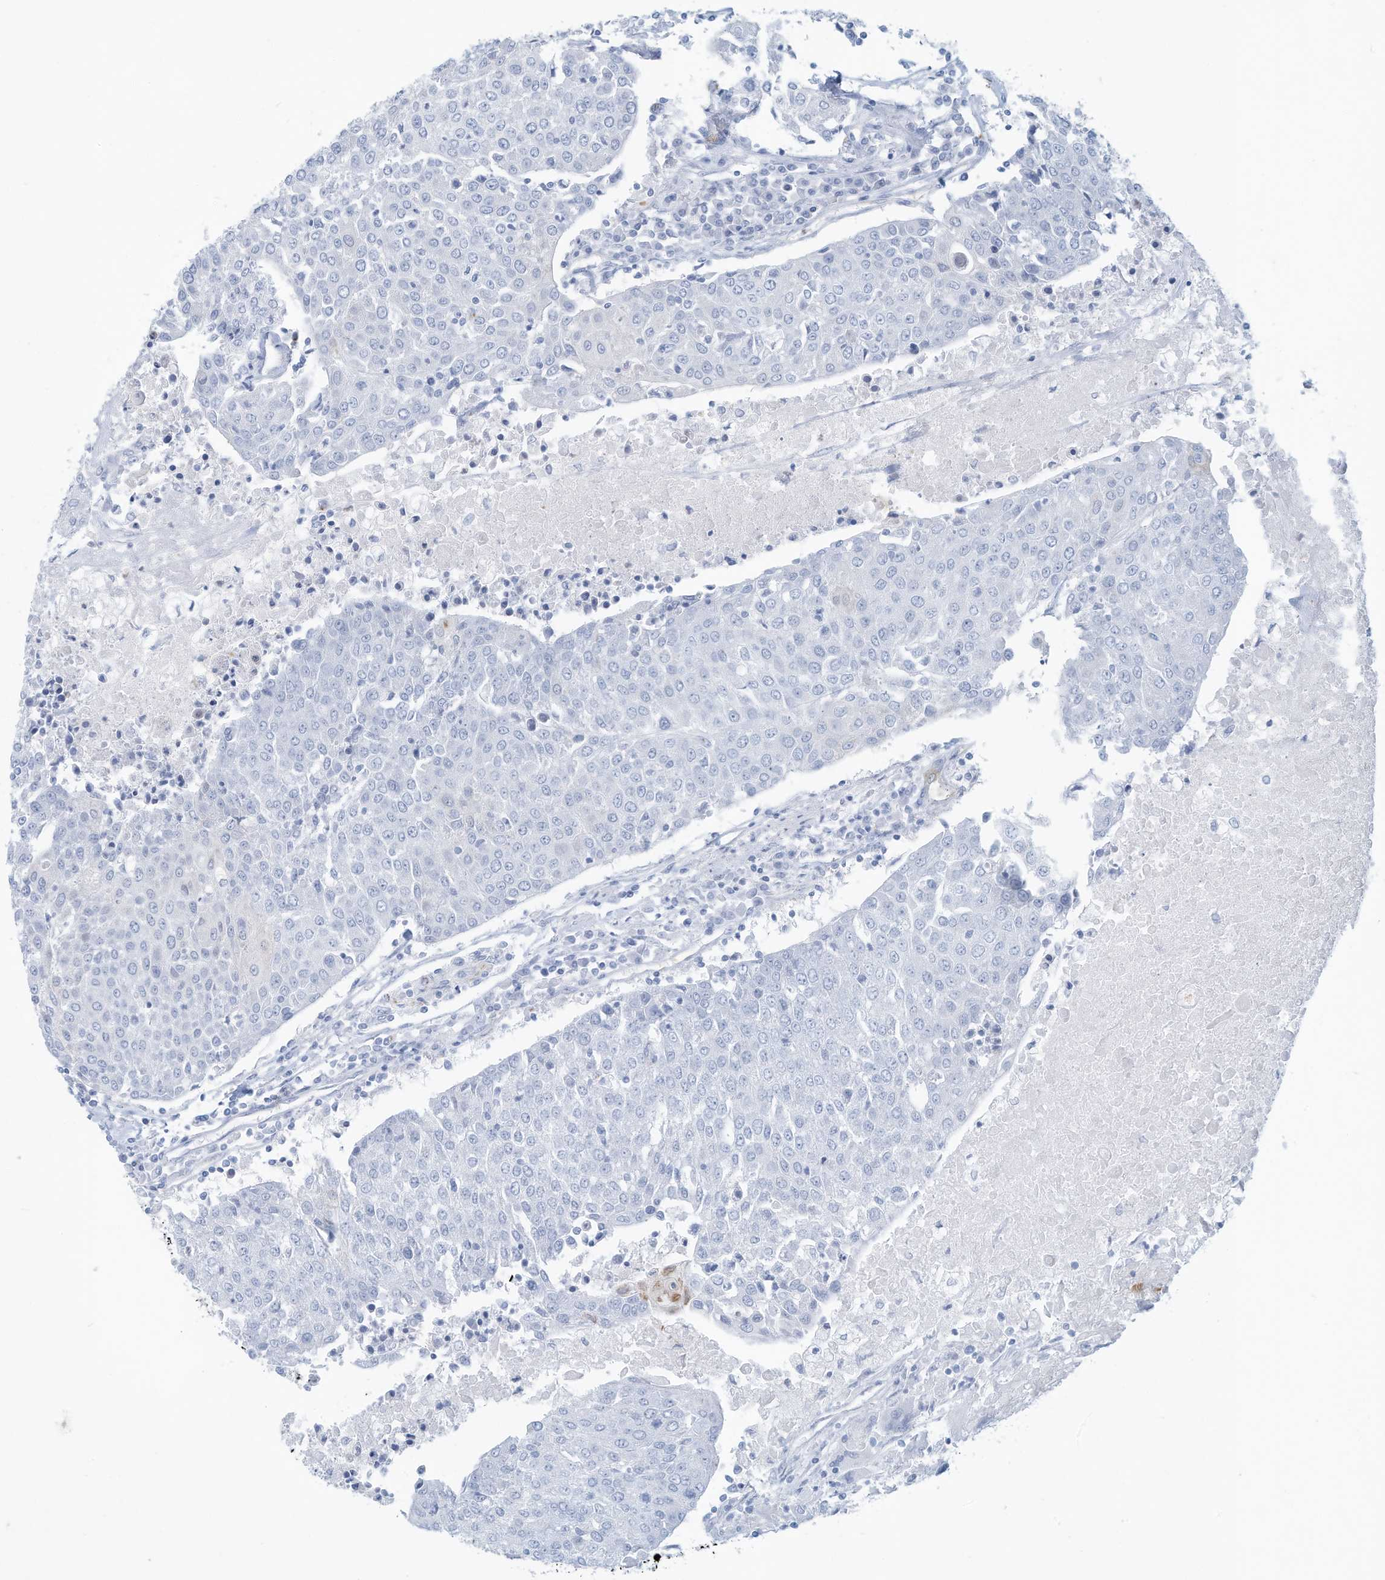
{"staining": {"intensity": "negative", "quantity": "none", "location": "none"}, "tissue": "urothelial cancer", "cell_type": "Tumor cells", "image_type": "cancer", "snomed": [{"axis": "morphology", "description": "Urothelial carcinoma, High grade"}, {"axis": "topography", "description": "Urinary bladder"}], "caption": "The histopathology image reveals no staining of tumor cells in urothelial cancer. (DAB IHC visualized using brightfield microscopy, high magnification).", "gene": "ERI2", "patient": {"sex": "female", "age": 85}}